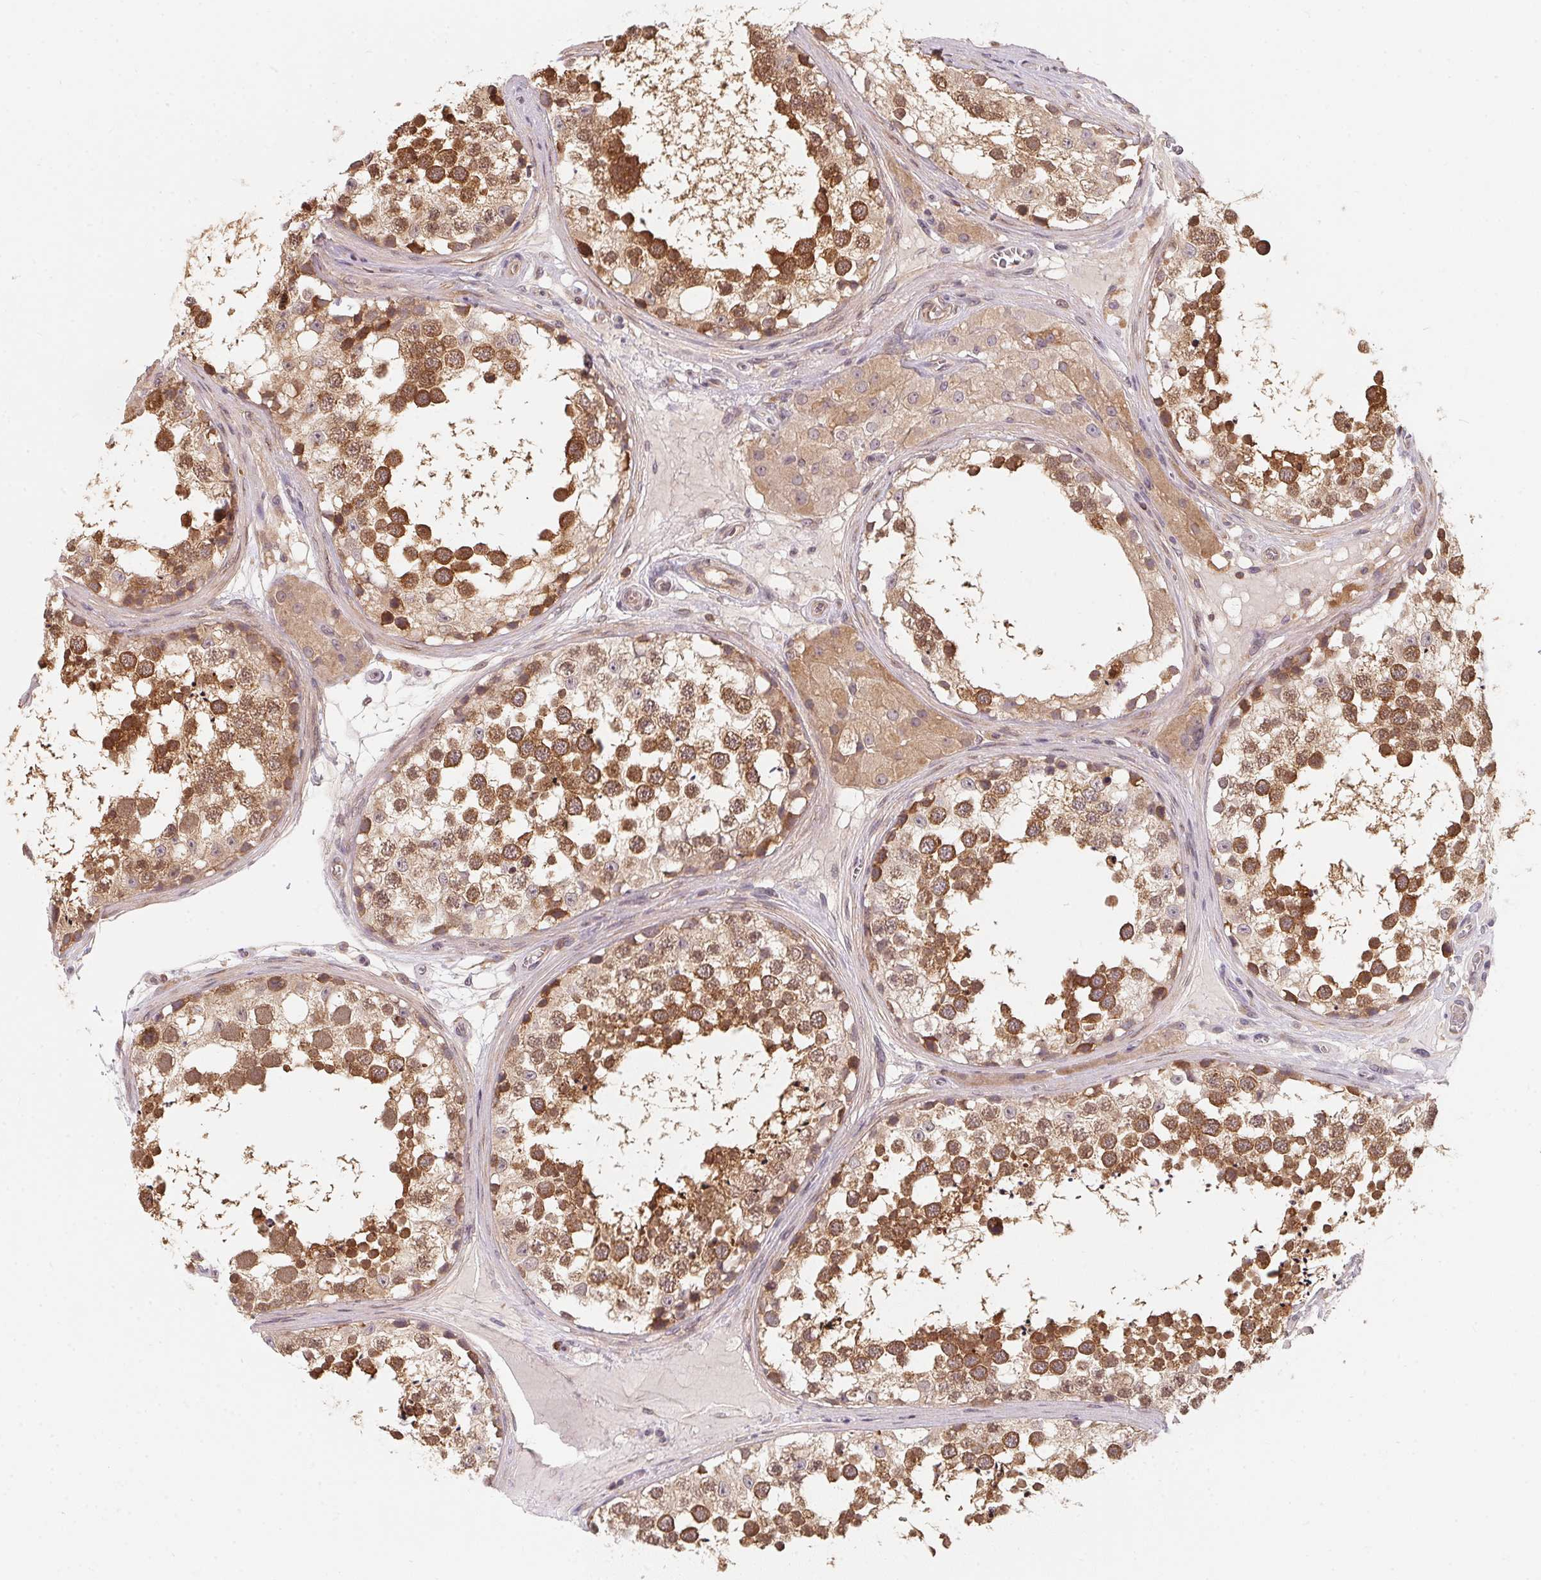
{"staining": {"intensity": "moderate", "quantity": ">75%", "location": "cytoplasmic/membranous"}, "tissue": "testis", "cell_type": "Cells in seminiferous ducts", "image_type": "normal", "snomed": [{"axis": "morphology", "description": "Normal tissue, NOS"}, {"axis": "morphology", "description": "Seminoma, NOS"}, {"axis": "topography", "description": "Testis"}], "caption": "Protein expression analysis of normal testis demonstrates moderate cytoplasmic/membranous positivity in approximately >75% of cells in seminiferous ducts. Immunohistochemistry (ihc) stains the protein of interest in brown and the nuclei are stained blue.", "gene": "ANKRD13A", "patient": {"sex": "male", "age": 65}}